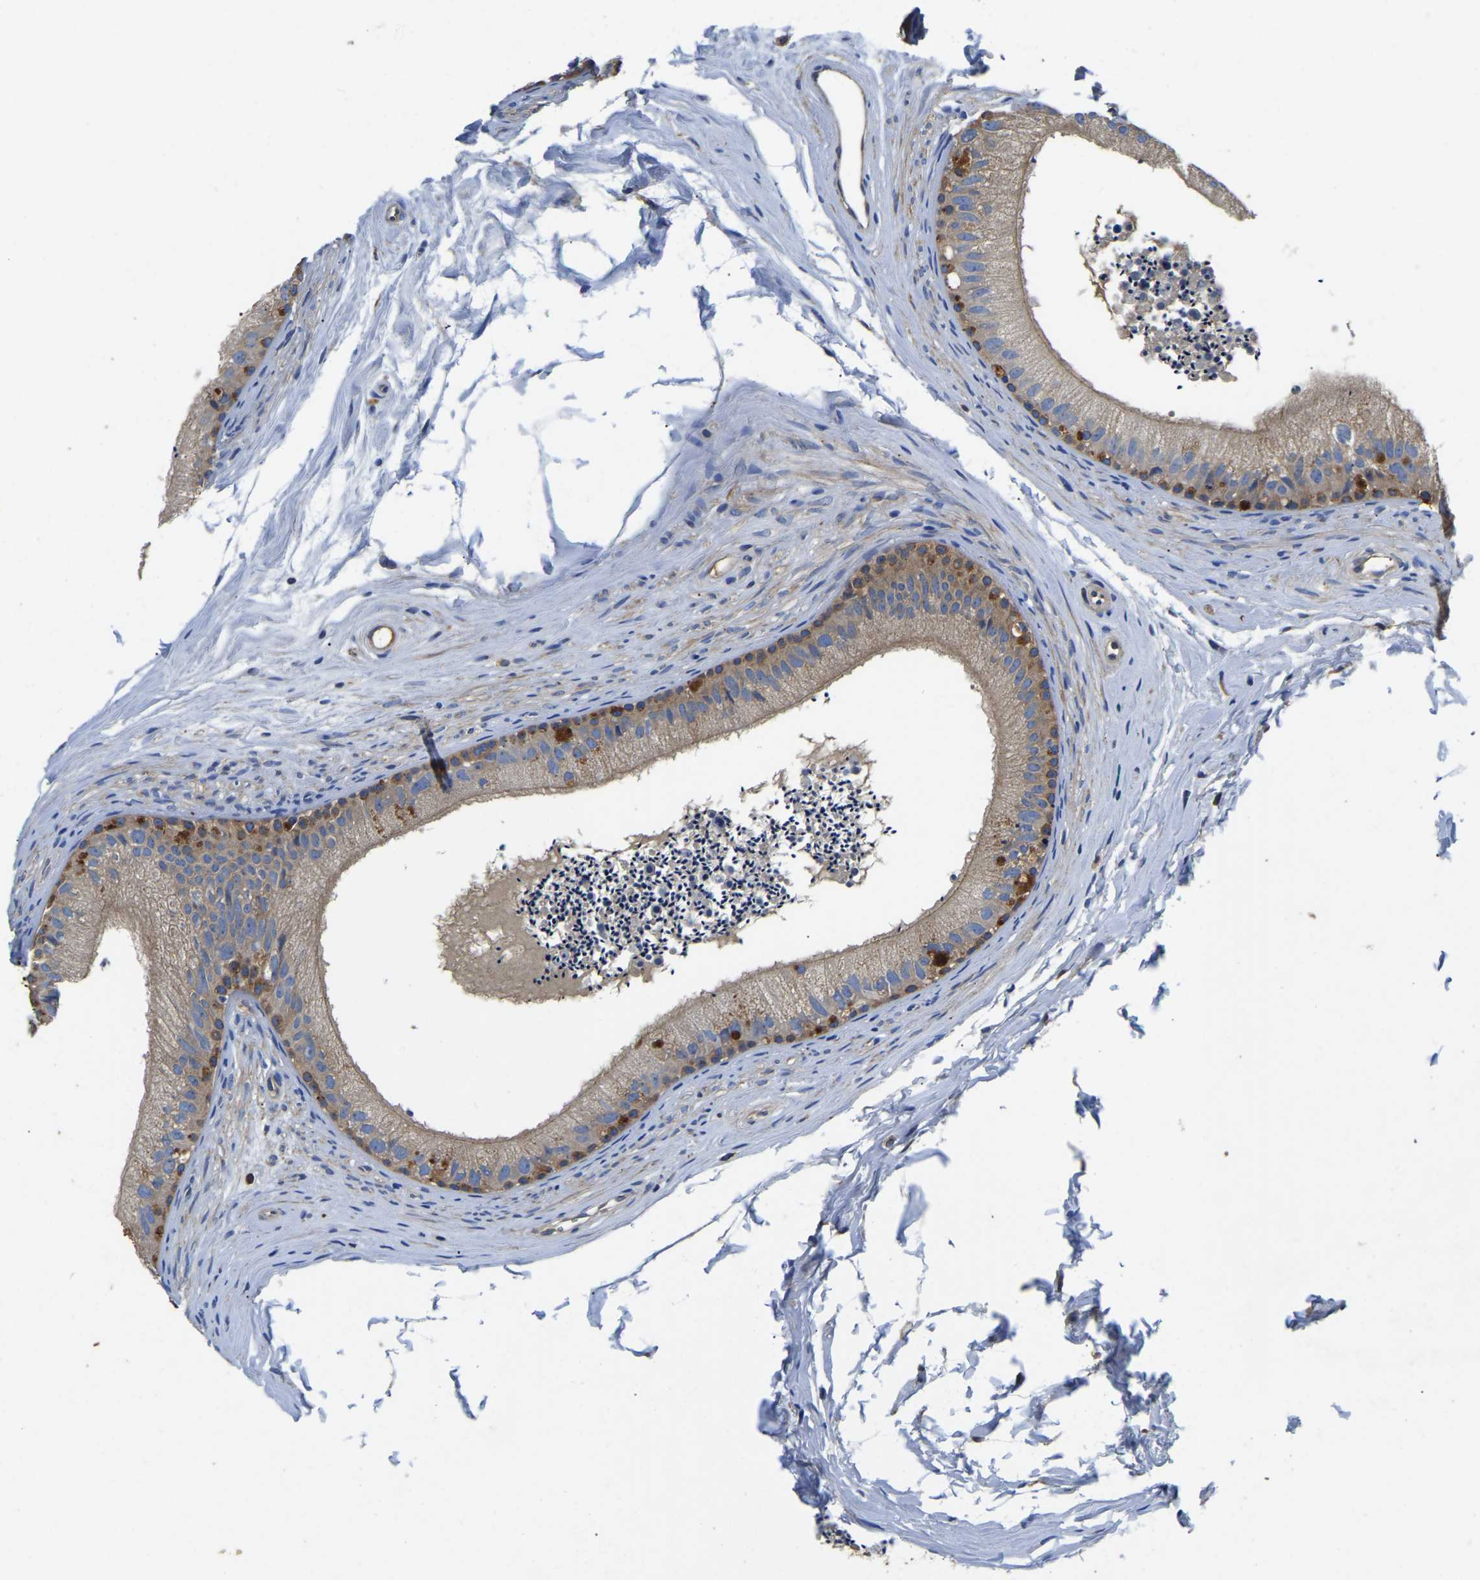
{"staining": {"intensity": "moderate", "quantity": ">75%", "location": "cytoplasmic/membranous"}, "tissue": "epididymis", "cell_type": "Glandular cells", "image_type": "normal", "snomed": [{"axis": "morphology", "description": "Normal tissue, NOS"}, {"axis": "topography", "description": "Epididymis"}], "caption": "A brown stain labels moderate cytoplasmic/membranous expression of a protein in glandular cells of normal epididymis. (DAB (3,3'-diaminobenzidine) = brown stain, brightfield microscopy at high magnification).", "gene": "STAT2", "patient": {"sex": "male", "age": 56}}